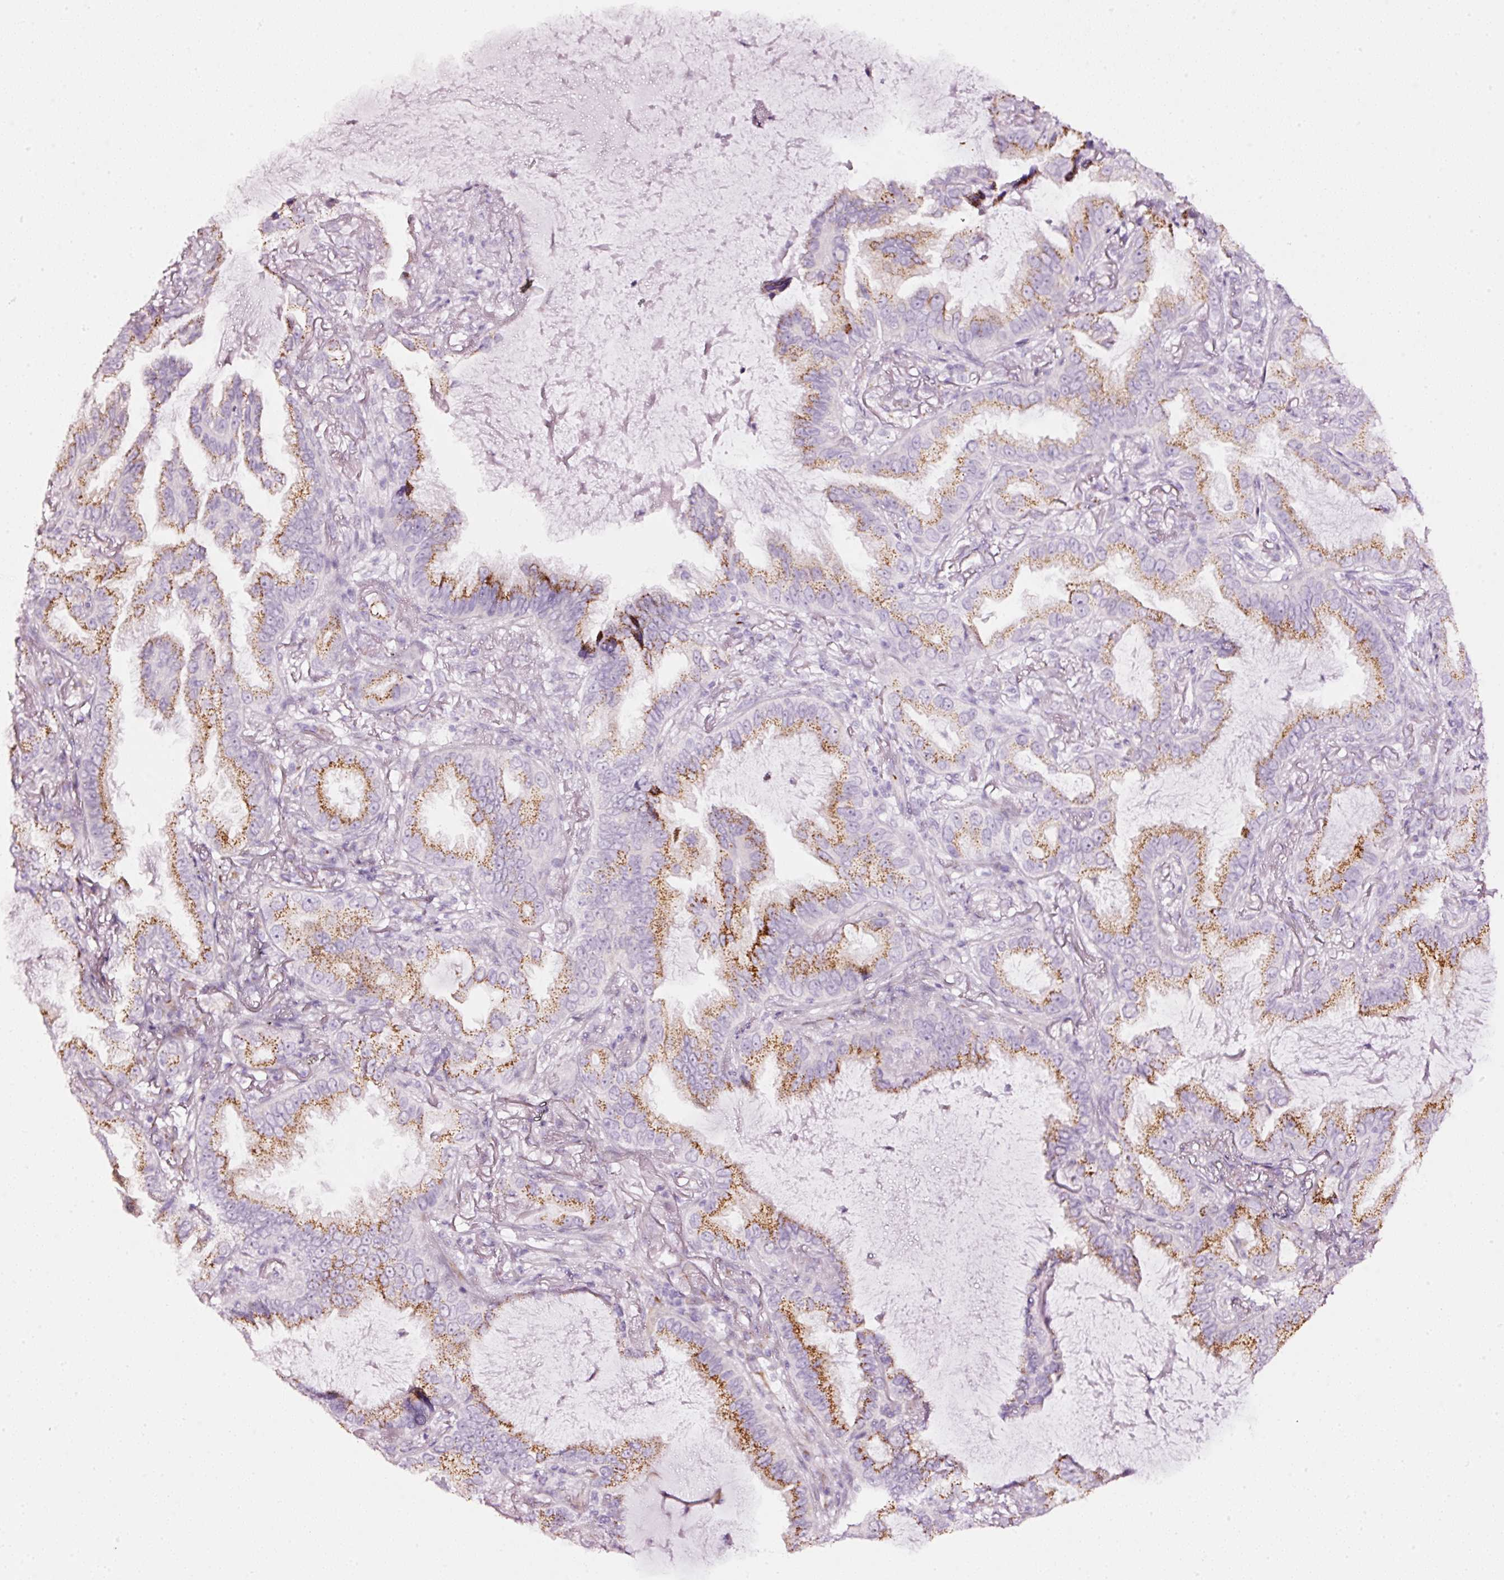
{"staining": {"intensity": "moderate", "quantity": ">75%", "location": "cytoplasmic/membranous"}, "tissue": "lung cancer", "cell_type": "Tumor cells", "image_type": "cancer", "snomed": [{"axis": "morphology", "description": "Adenocarcinoma, NOS"}, {"axis": "topography", "description": "Lung"}], "caption": "Approximately >75% of tumor cells in lung adenocarcinoma demonstrate moderate cytoplasmic/membranous protein positivity as visualized by brown immunohistochemical staining.", "gene": "SDF4", "patient": {"sex": "female", "age": 69}}